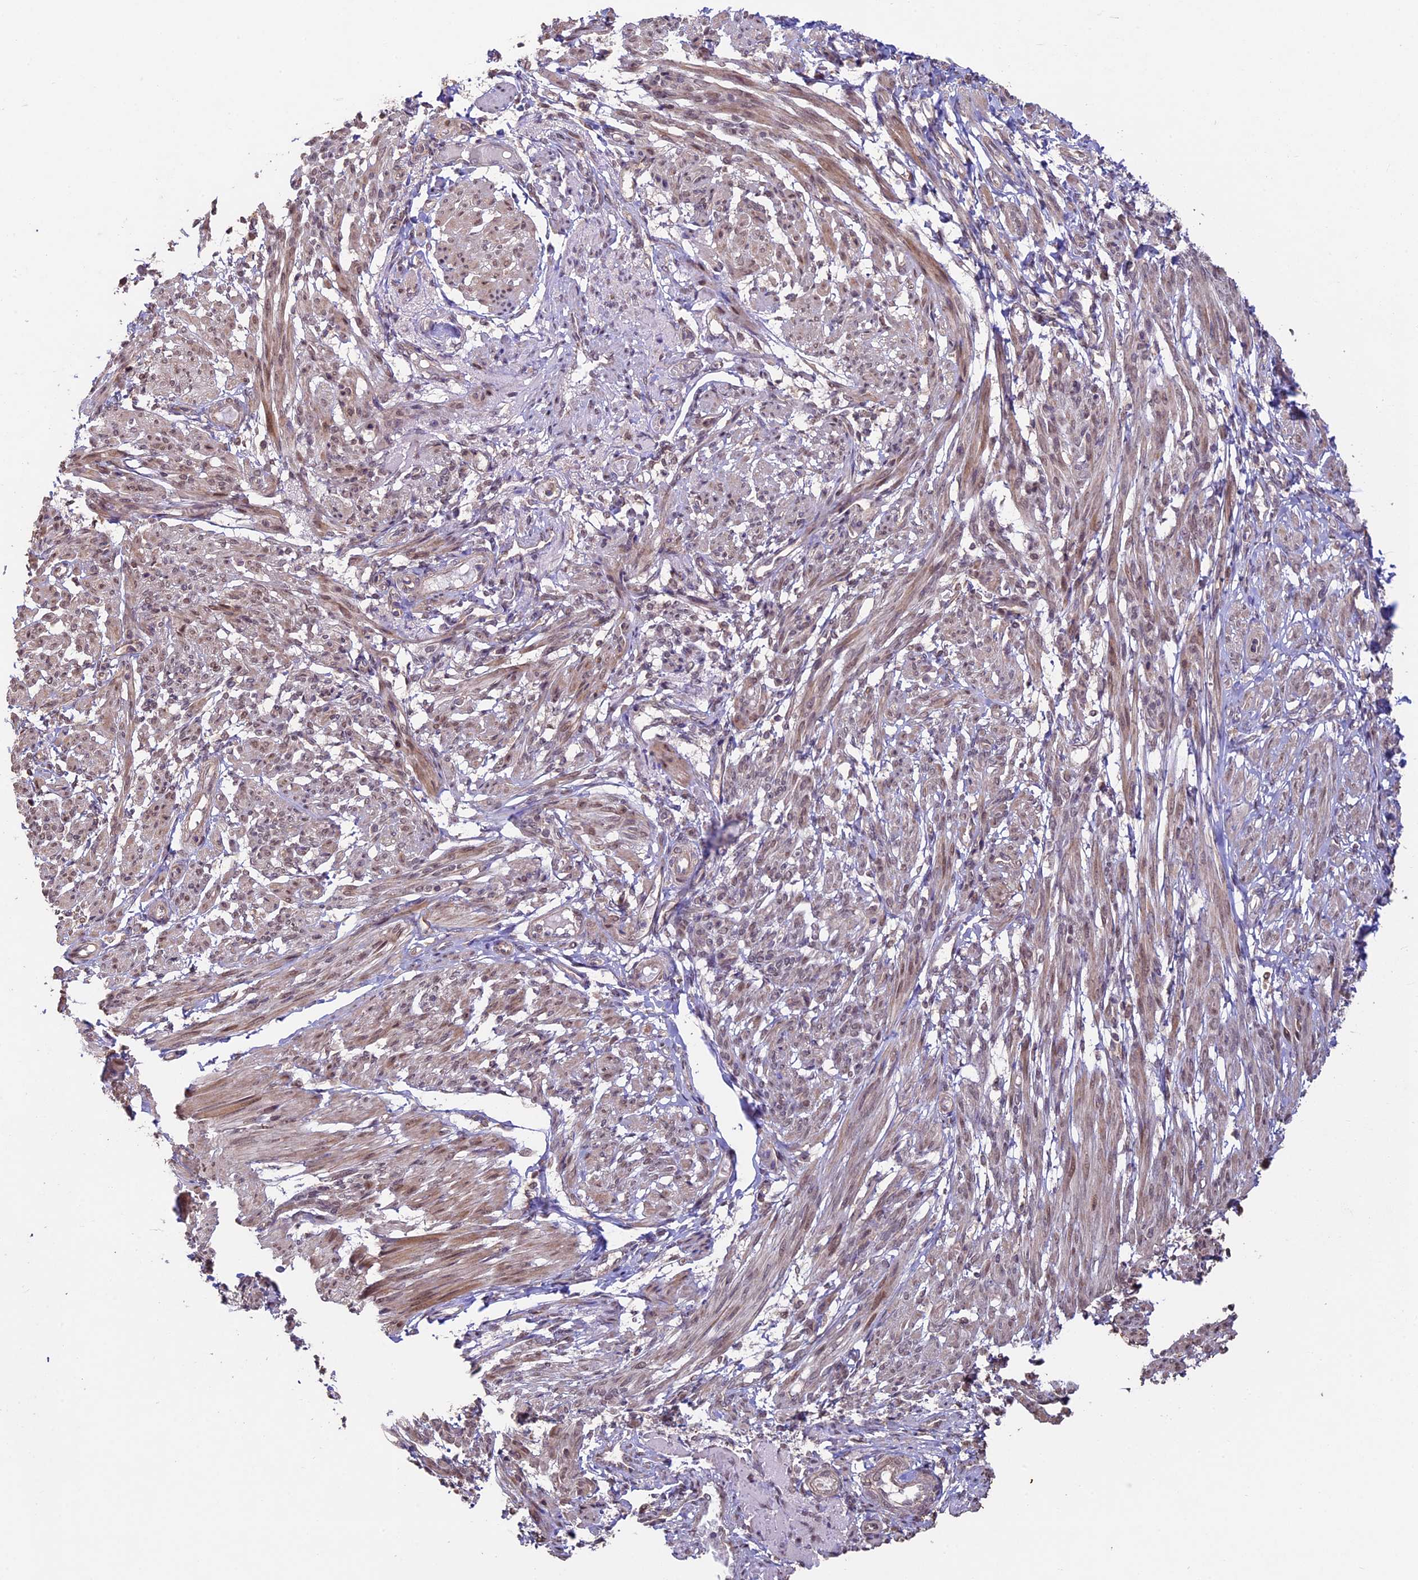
{"staining": {"intensity": "moderate", "quantity": "25%-75%", "location": "cytoplasmic/membranous,nuclear"}, "tissue": "smooth muscle", "cell_type": "Smooth muscle cells", "image_type": "normal", "snomed": [{"axis": "morphology", "description": "Normal tissue, NOS"}, {"axis": "topography", "description": "Smooth muscle"}], "caption": "Protein analysis of benign smooth muscle shows moderate cytoplasmic/membranous,nuclear staining in approximately 25%-75% of smooth muscle cells.", "gene": "BCAS4", "patient": {"sex": "female", "age": 39}}